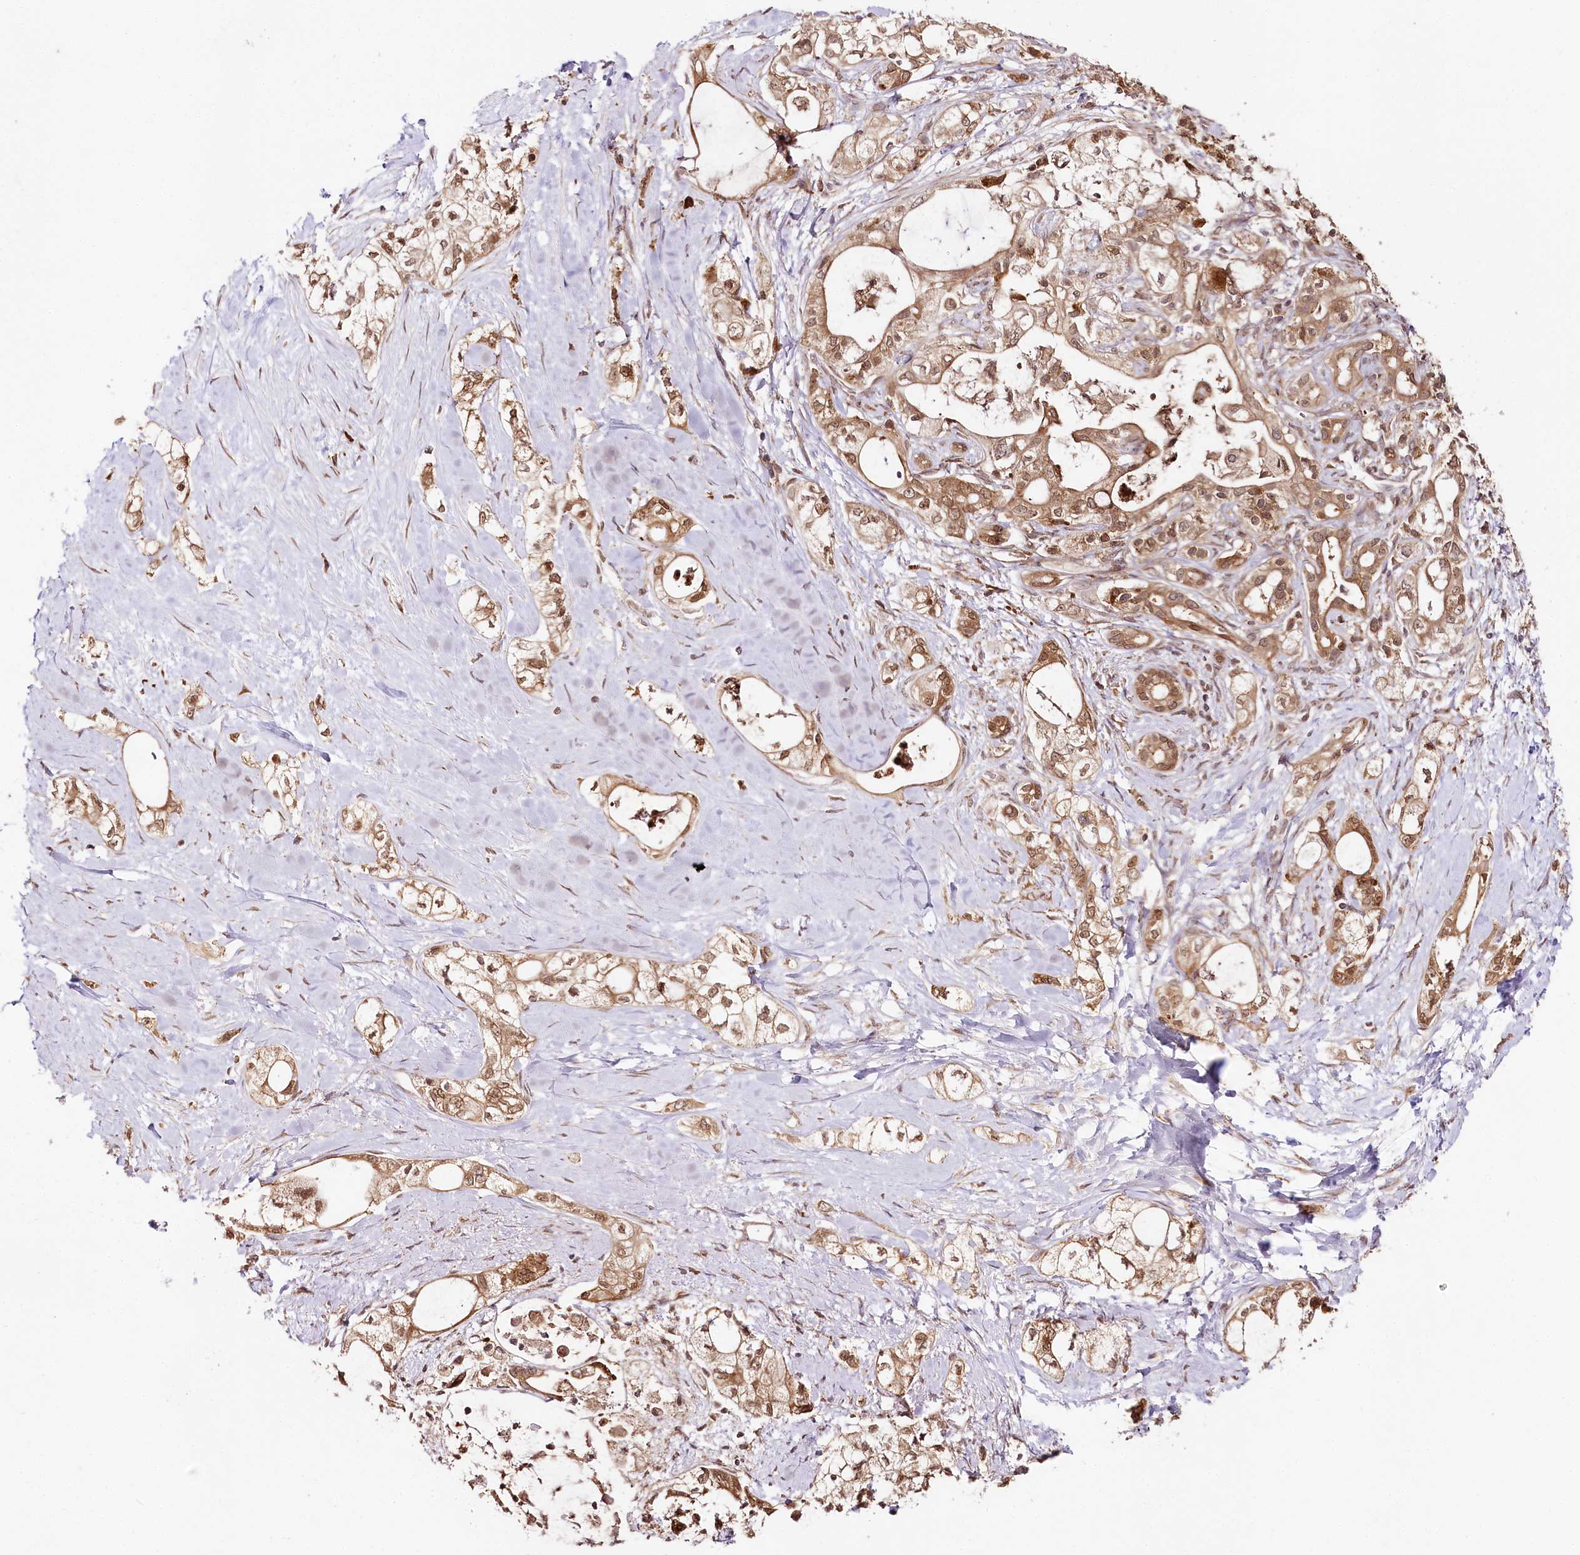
{"staining": {"intensity": "moderate", "quantity": ">75%", "location": "cytoplasmic/membranous,nuclear"}, "tissue": "pancreatic cancer", "cell_type": "Tumor cells", "image_type": "cancer", "snomed": [{"axis": "morphology", "description": "Adenocarcinoma, NOS"}, {"axis": "topography", "description": "Pancreas"}], "caption": "Immunohistochemical staining of pancreatic adenocarcinoma displays medium levels of moderate cytoplasmic/membranous and nuclear protein staining in about >75% of tumor cells. (Brightfield microscopy of DAB IHC at high magnification).", "gene": "ENSG00000144785", "patient": {"sex": "male", "age": 70}}